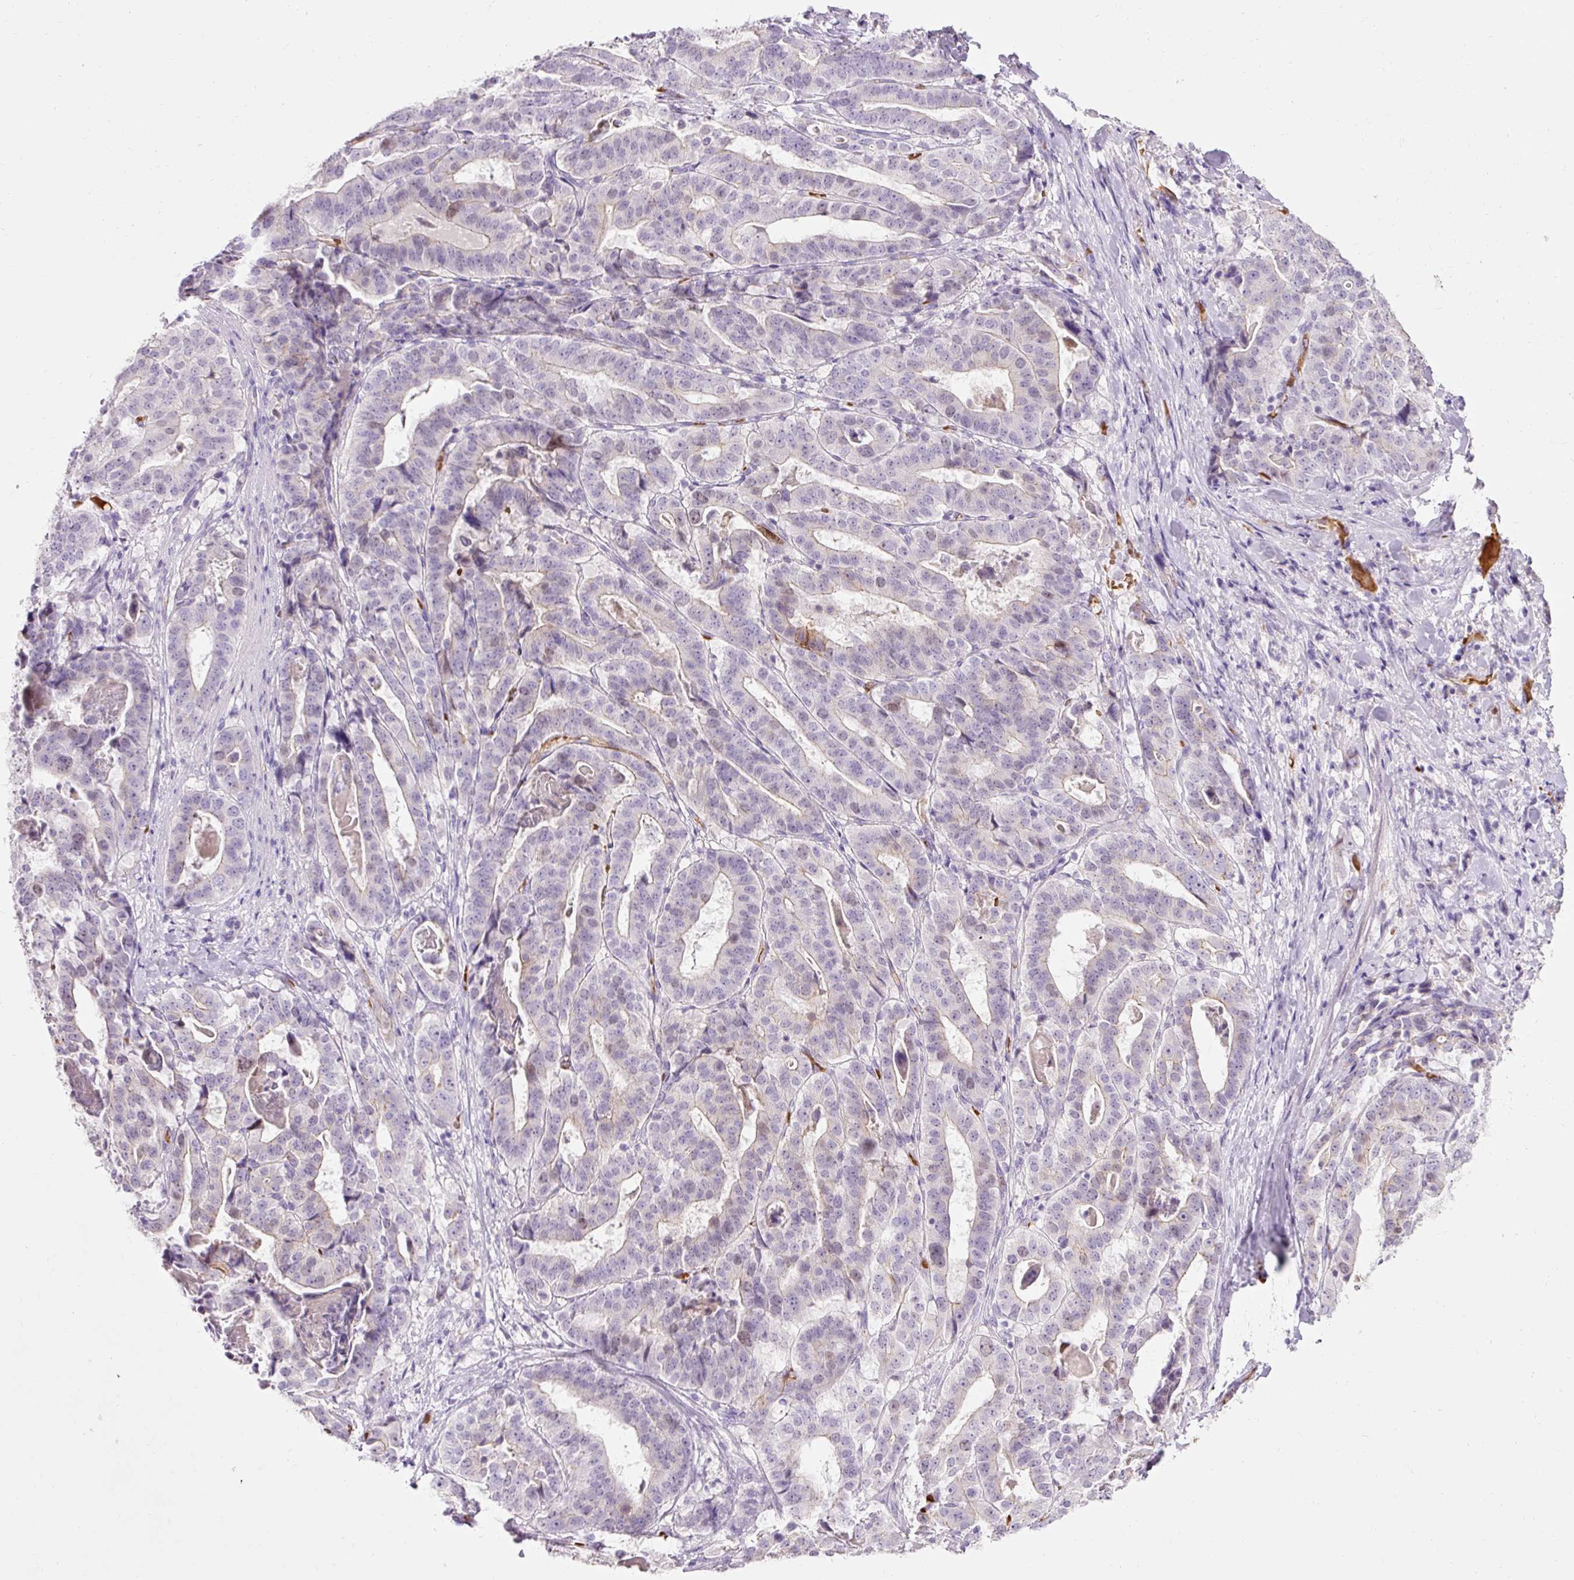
{"staining": {"intensity": "negative", "quantity": "none", "location": "none"}, "tissue": "stomach cancer", "cell_type": "Tumor cells", "image_type": "cancer", "snomed": [{"axis": "morphology", "description": "Adenocarcinoma, NOS"}, {"axis": "topography", "description": "Stomach"}], "caption": "Tumor cells are negative for protein expression in human stomach cancer (adenocarcinoma).", "gene": "DHRS11", "patient": {"sex": "male", "age": 48}}